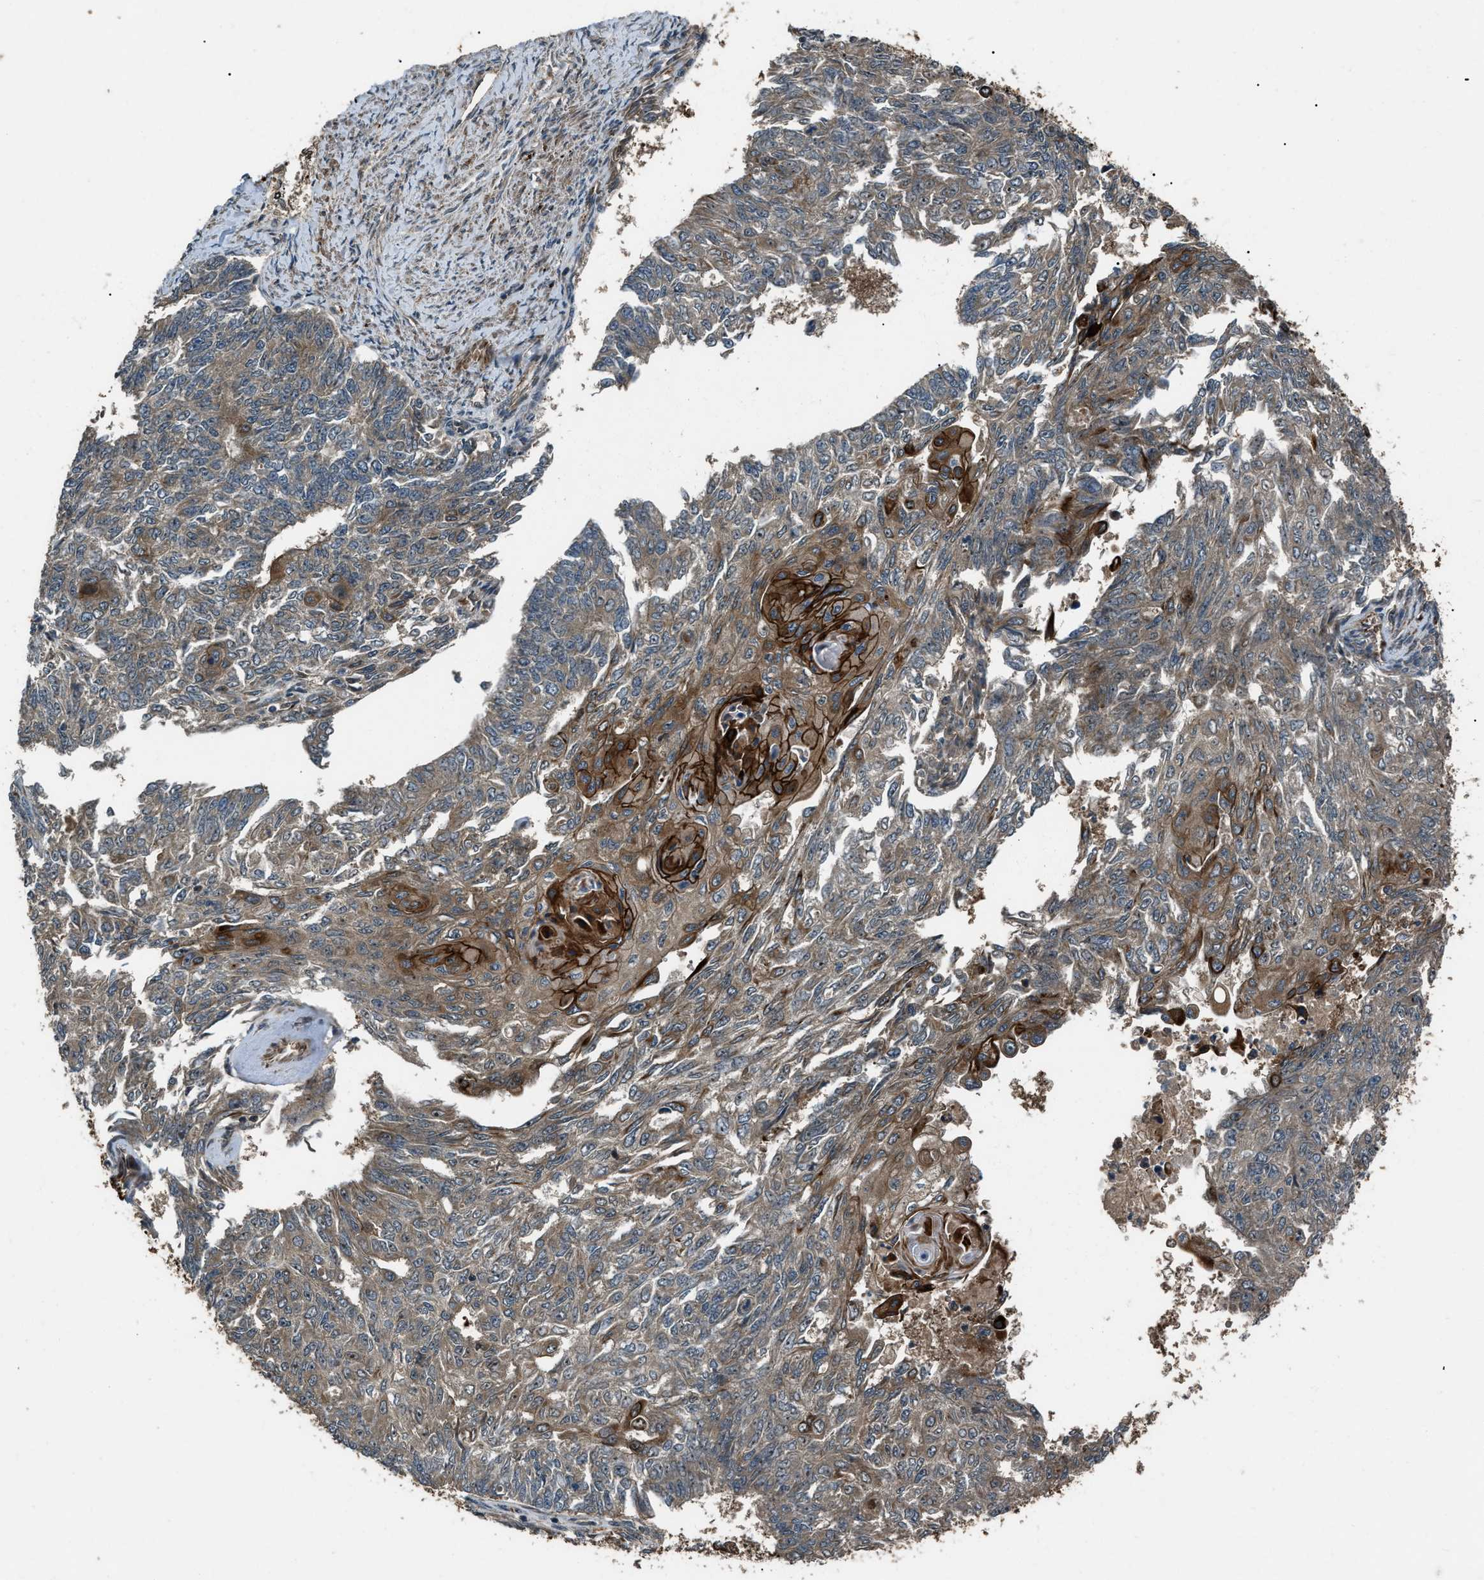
{"staining": {"intensity": "weak", "quantity": ">75%", "location": "cytoplasmic/membranous"}, "tissue": "endometrial cancer", "cell_type": "Tumor cells", "image_type": "cancer", "snomed": [{"axis": "morphology", "description": "Adenocarcinoma, NOS"}, {"axis": "topography", "description": "Endometrium"}], "caption": "Protein analysis of endometrial cancer tissue displays weak cytoplasmic/membranous staining in about >75% of tumor cells.", "gene": "IRAK4", "patient": {"sex": "female", "age": 32}}